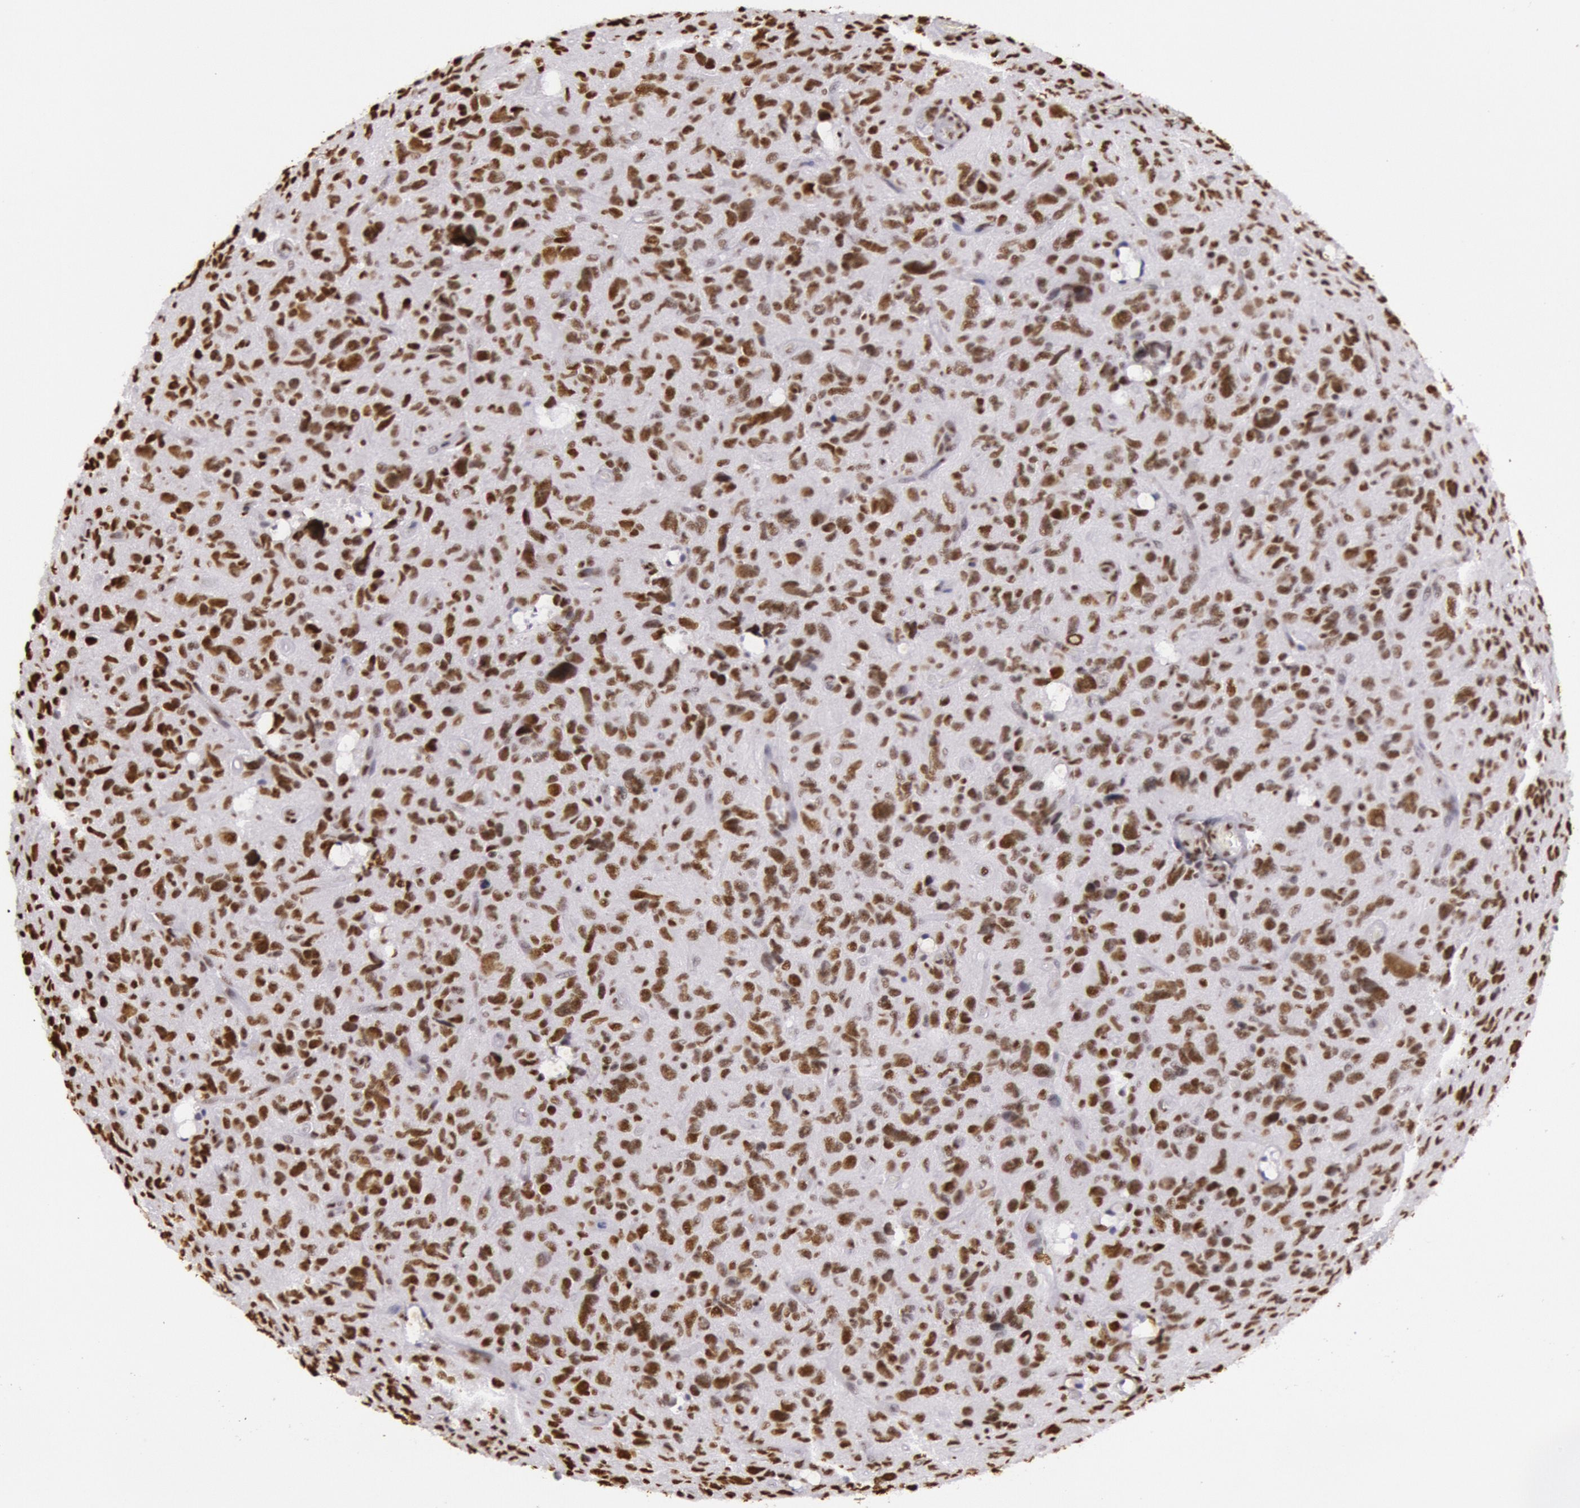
{"staining": {"intensity": "strong", "quantity": ">75%", "location": "nuclear"}, "tissue": "glioma", "cell_type": "Tumor cells", "image_type": "cancer", "snomed": [{"axis": "morphology", "description": "Glioma, malignant, High grade"}, {"axis": "topography", "description": "Brain"}], "caption": "Malignant glioma (high-grade) tissue shows strong nuclear positivity in about >75% of tumor cells (Brightfield microscopy of DAB IHC at high magnification).", "gene": "HNRNPH2", "patient": {"sex": "female", "age": 60}}